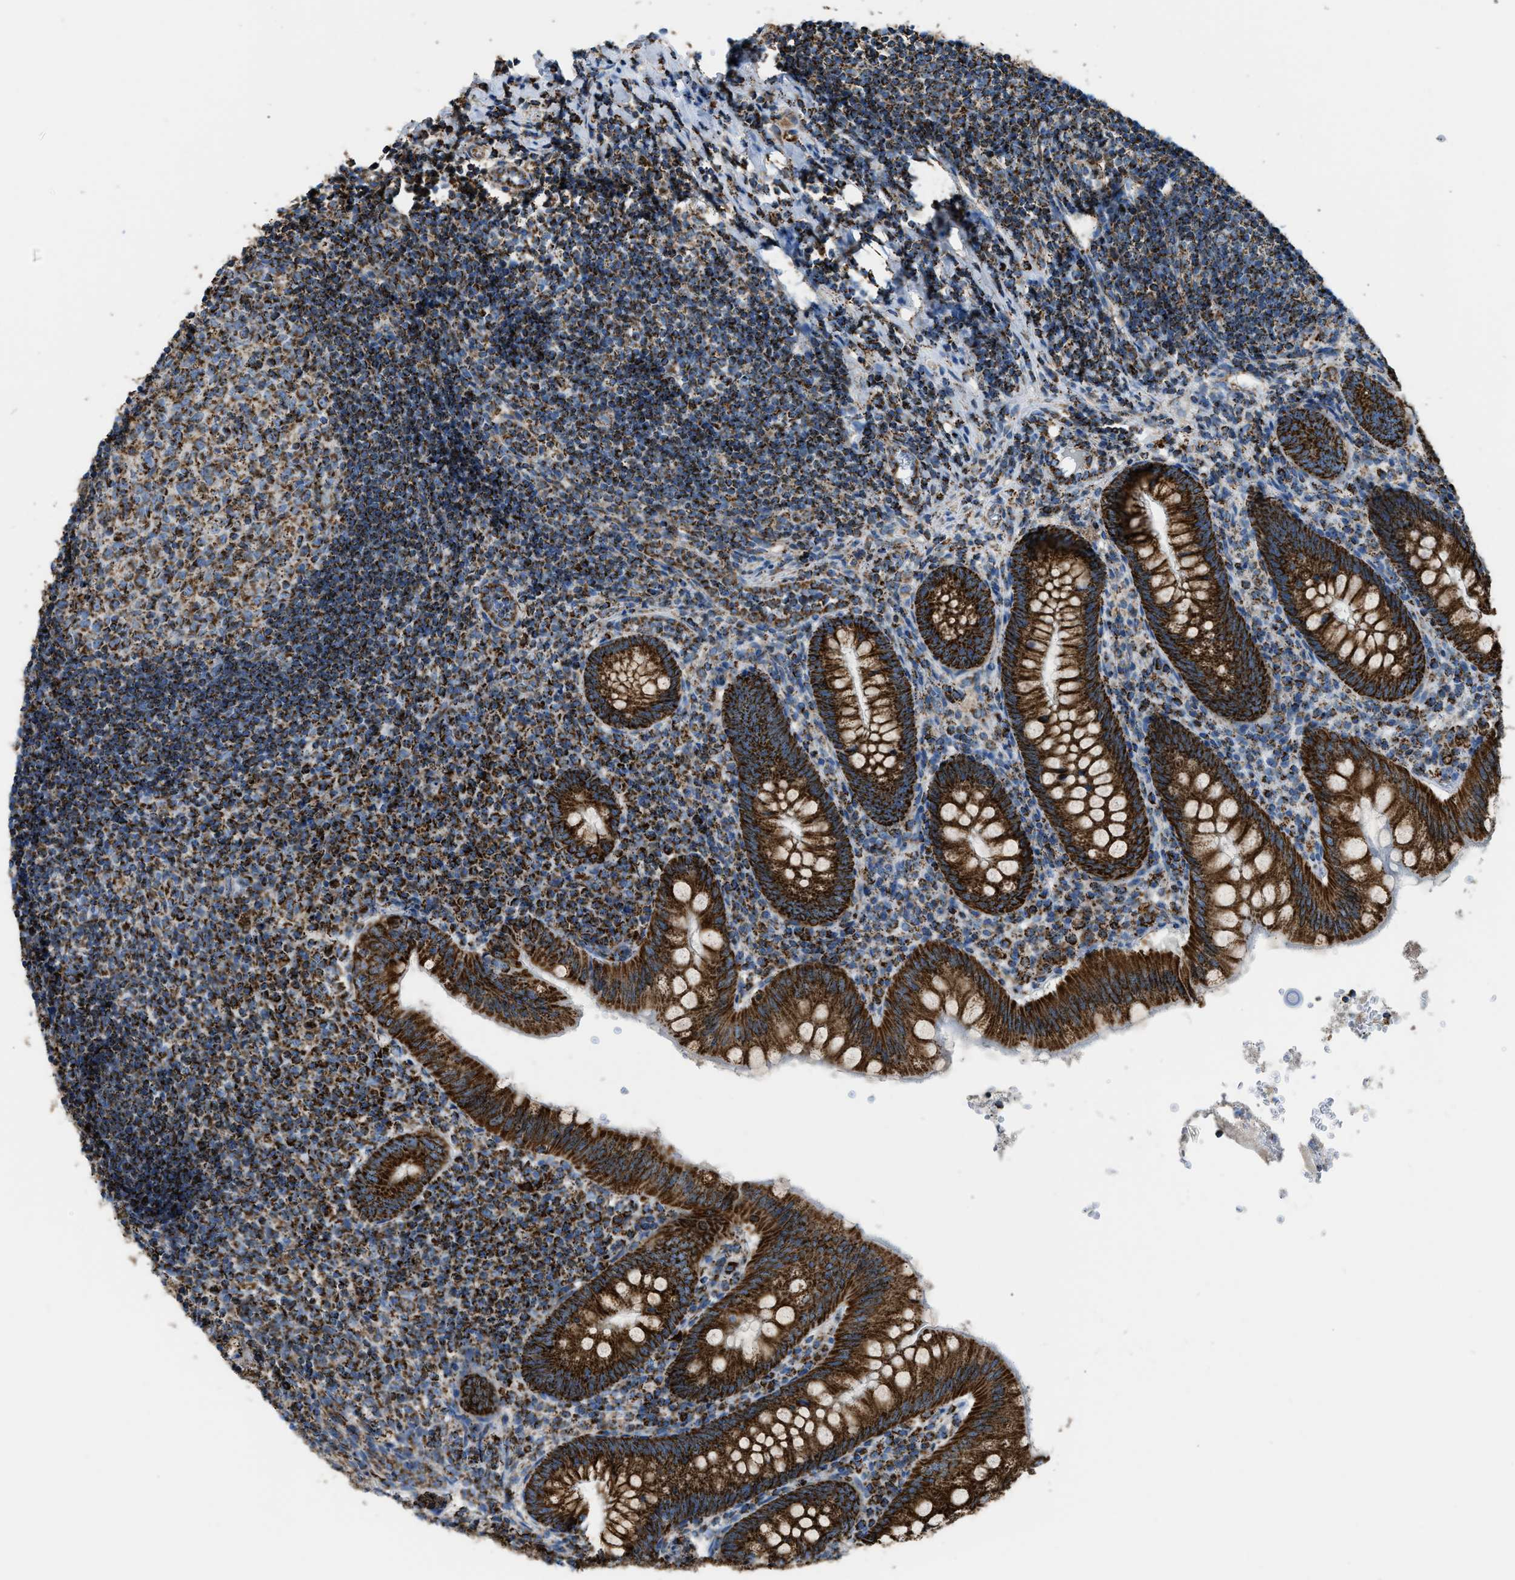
{"staining": {"intensity": "strong", "quantity": ">75%", "location": "cytoplasmic/membranous"}, "tissue": "appendix", "cell_type": "Glandular cells", "image_type": "normal", "snomed": [{"axis": "morphology", "description": "Normal tissue, NOS"}, {"axis": "topography", "description": "Appendix"}], "caption": "The micrograph shows a brown stain indicating the presence of a protein in the cytoplasmic/membranous of glandular cells in appendix.", "gene": "ETFB", "patient": {"sex": "male", "age": 8}}